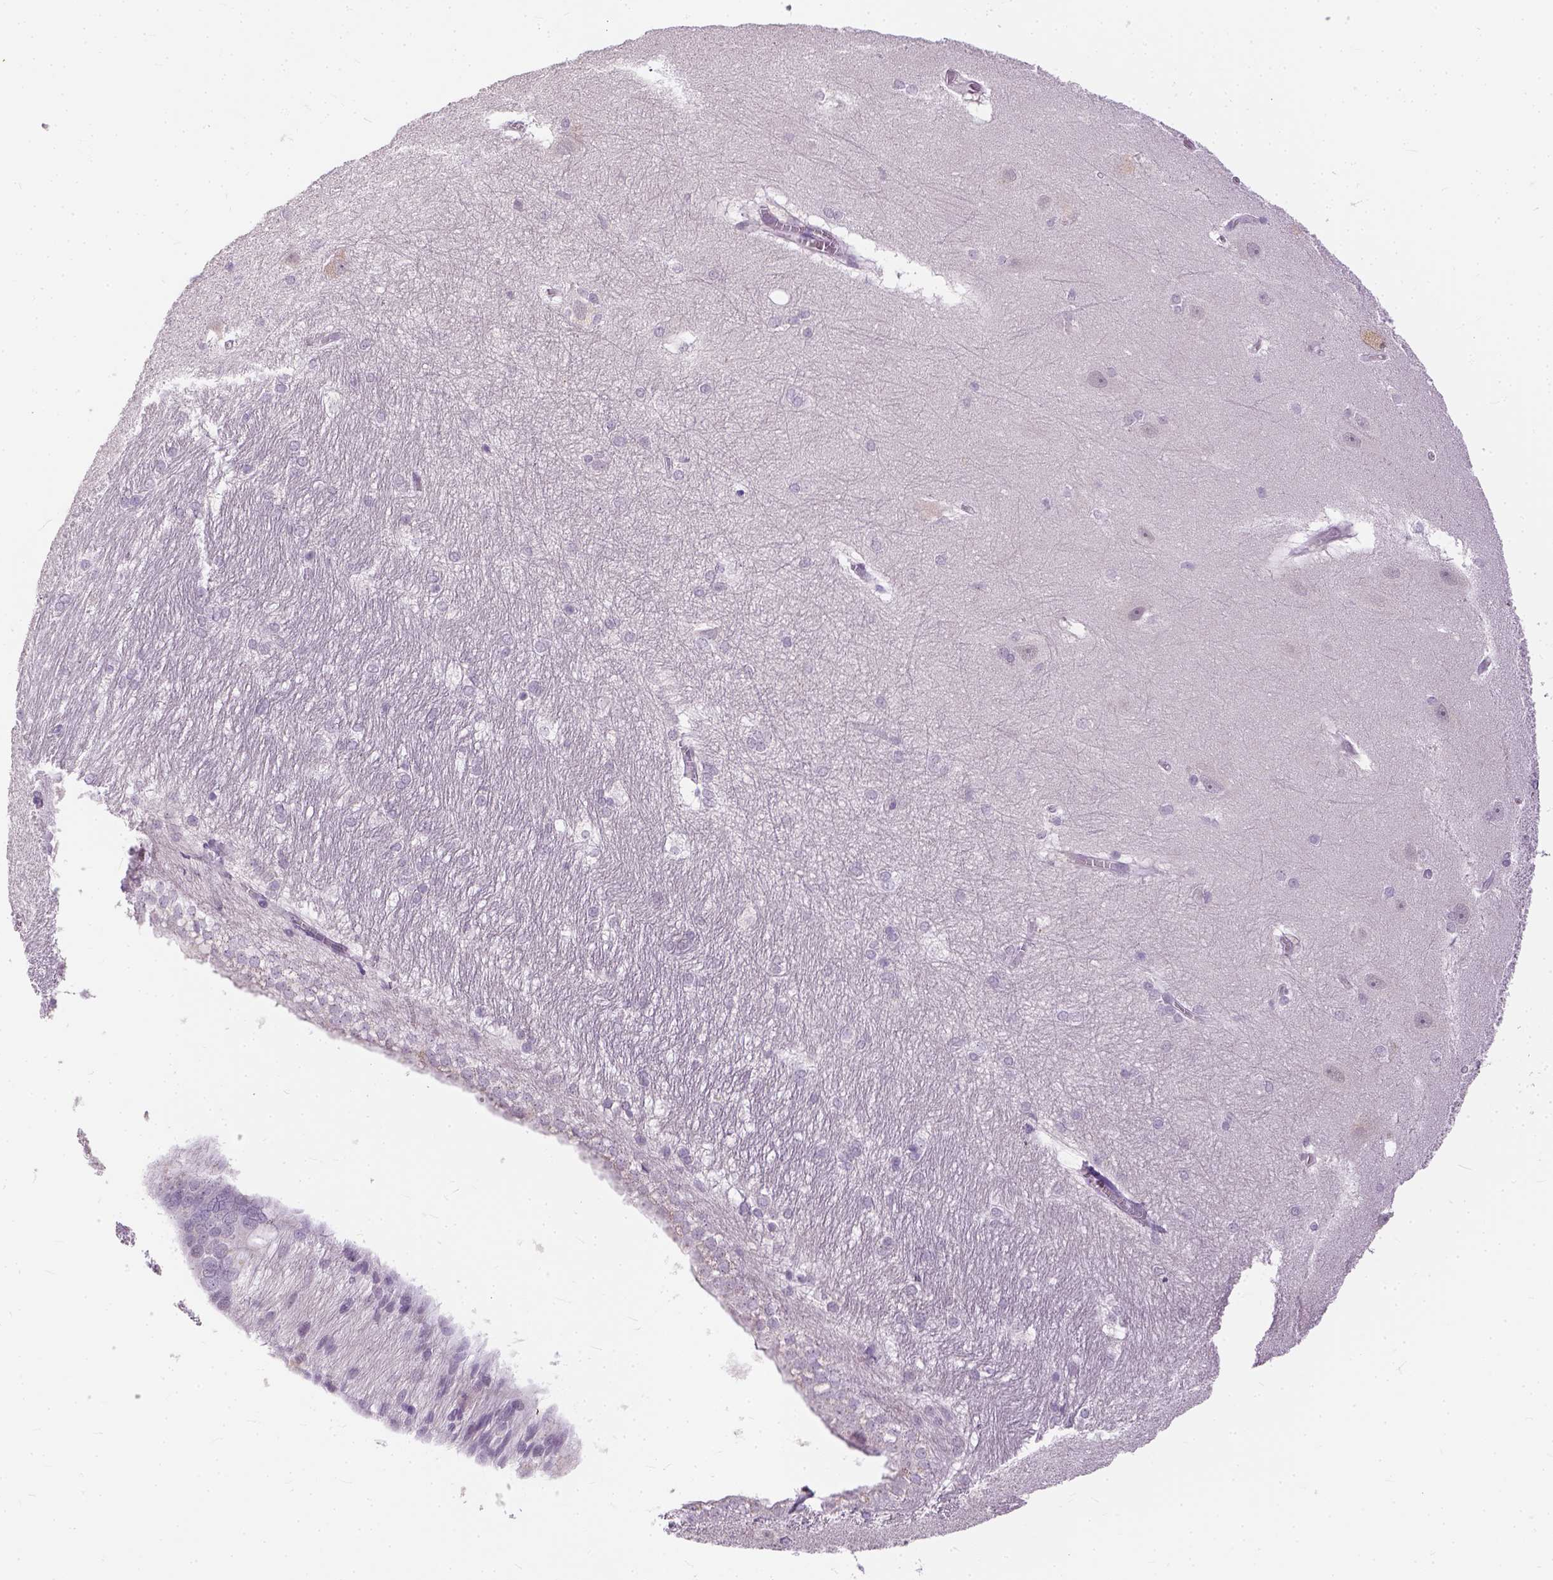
{"staining": {"intensity": "negative", "quantity": "none", "location": "none"}, "tissue": "hippocampus", "cell_type": "Glial cells", "image_type": "normal", "snomed": [{"axis": "morphology", "description": "Normal tissue, NOS"}, {"axis": "topography", "description": "Cerebral cortex"}, {"axis": "topography", "description": "Hippocampus"}], "caption": "A photomicrograph of hippocampus stained for a protein displays no brown staining in glial cells. The staining was performed using DAB (3,3'-diaminobenzidine) to visualize the protein expression in brown, while the nuclei were stained in blue with hematoxylin (Magnification: 20x).", "gene": "ANO2", "patient": {"sex": "female", "age": 19}}